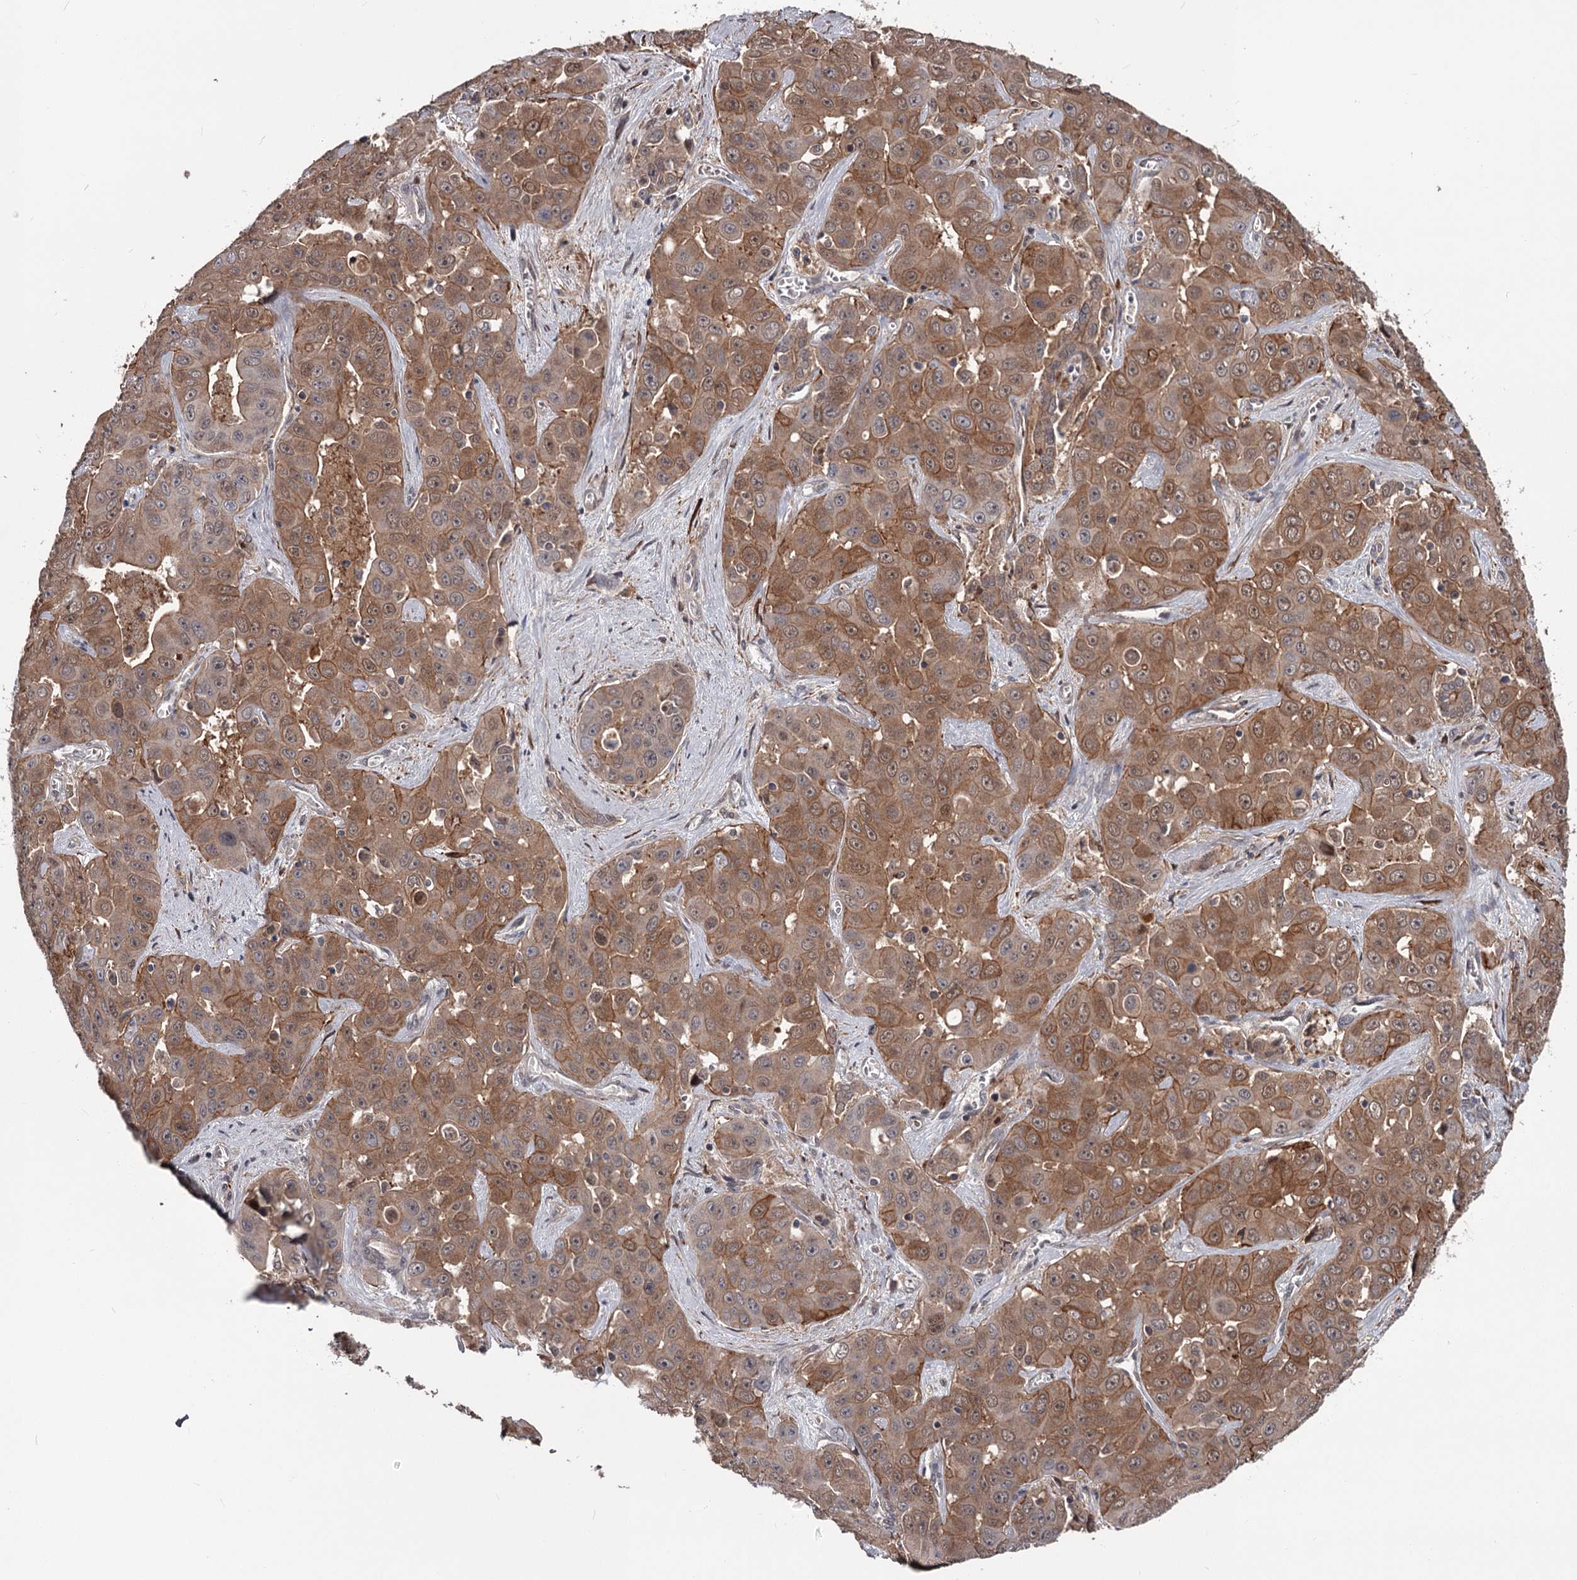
{"staining": {"intensity": "moderate", "quantity": ">75%", "location": "cytoplasmic/membranous"}, "tissue": "liver cancer", "cell_type": "Tumor cells", "image_type": "cancer", "snomed": [{"axis": "morphology", "description": "Cholangiocarcinoma"}, {"axis": "topography", "description": "Liver"}], "caption": "Brown immunohistochemical staining in liver cancer displays moderate cytoplasmic/membranous staining in approximately >75% of tumor cells. (DAB = brown stain, brightfield microscopy at high magnification).", "gene": "DAO", "patient": {"sex": "female", "age": 52}}